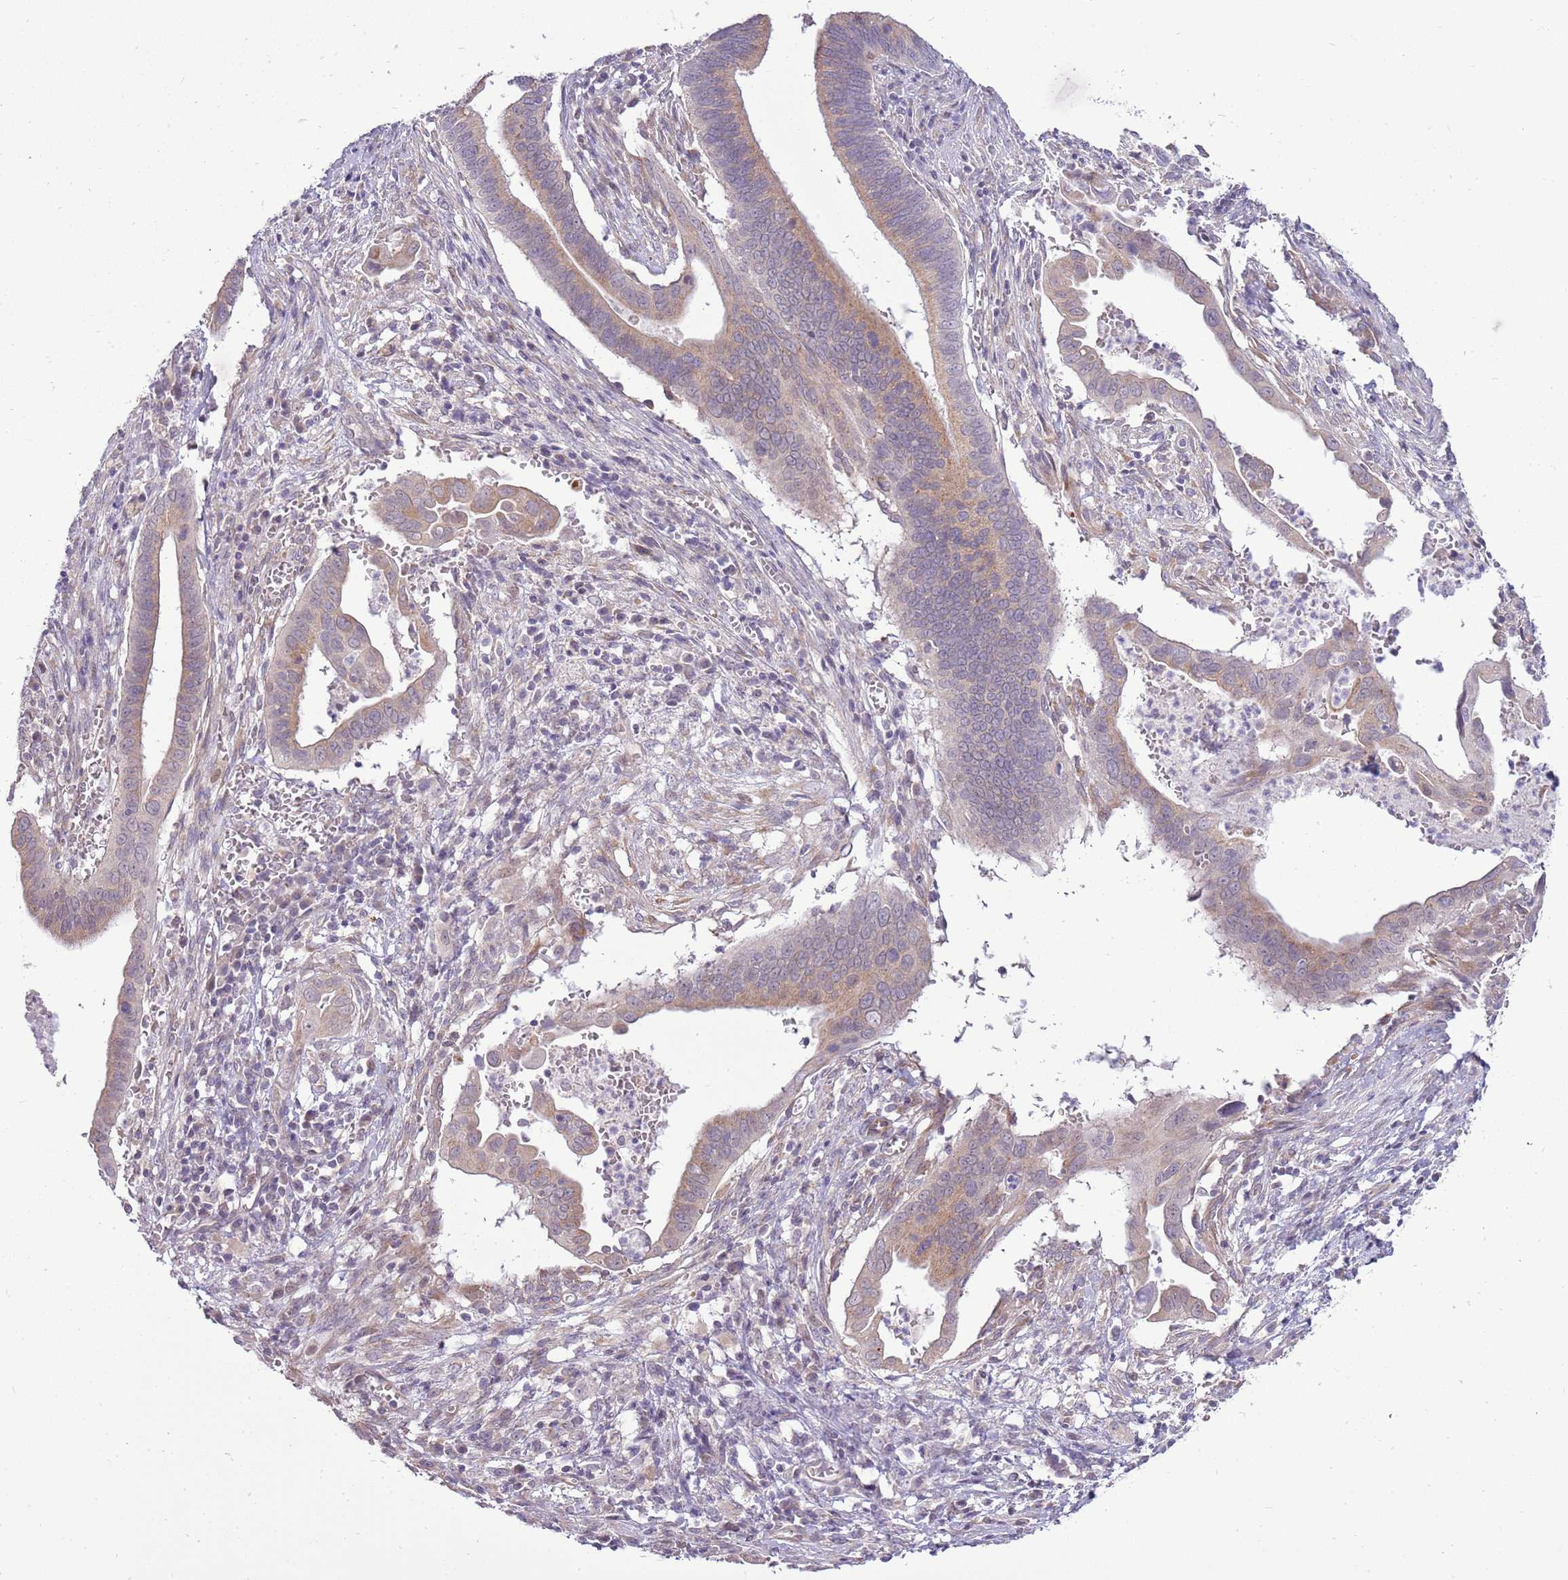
{"staining": {"intensity": "moderate", "quantity": "25%-75%", "location": "cytoplasmic/membranous"}, "tissue": "cervical cancer", "cell_type": "Tumor cells", "image_type": "cancer", "snomed": [{"axis": "morphology", "description": "Adenocarcinoma, NOS"}, {"axis": "topography", "description": "Cervix"}], "caption": "A medium amount of moderate cytoplasmic/membranous positivity is appreciated in approximately 25%-75% of tumor cells in cervical cancer (adenocarcinoma) tissue.", "gene": "UGGT2", "patient": {"sex": "female", "age": 42}}